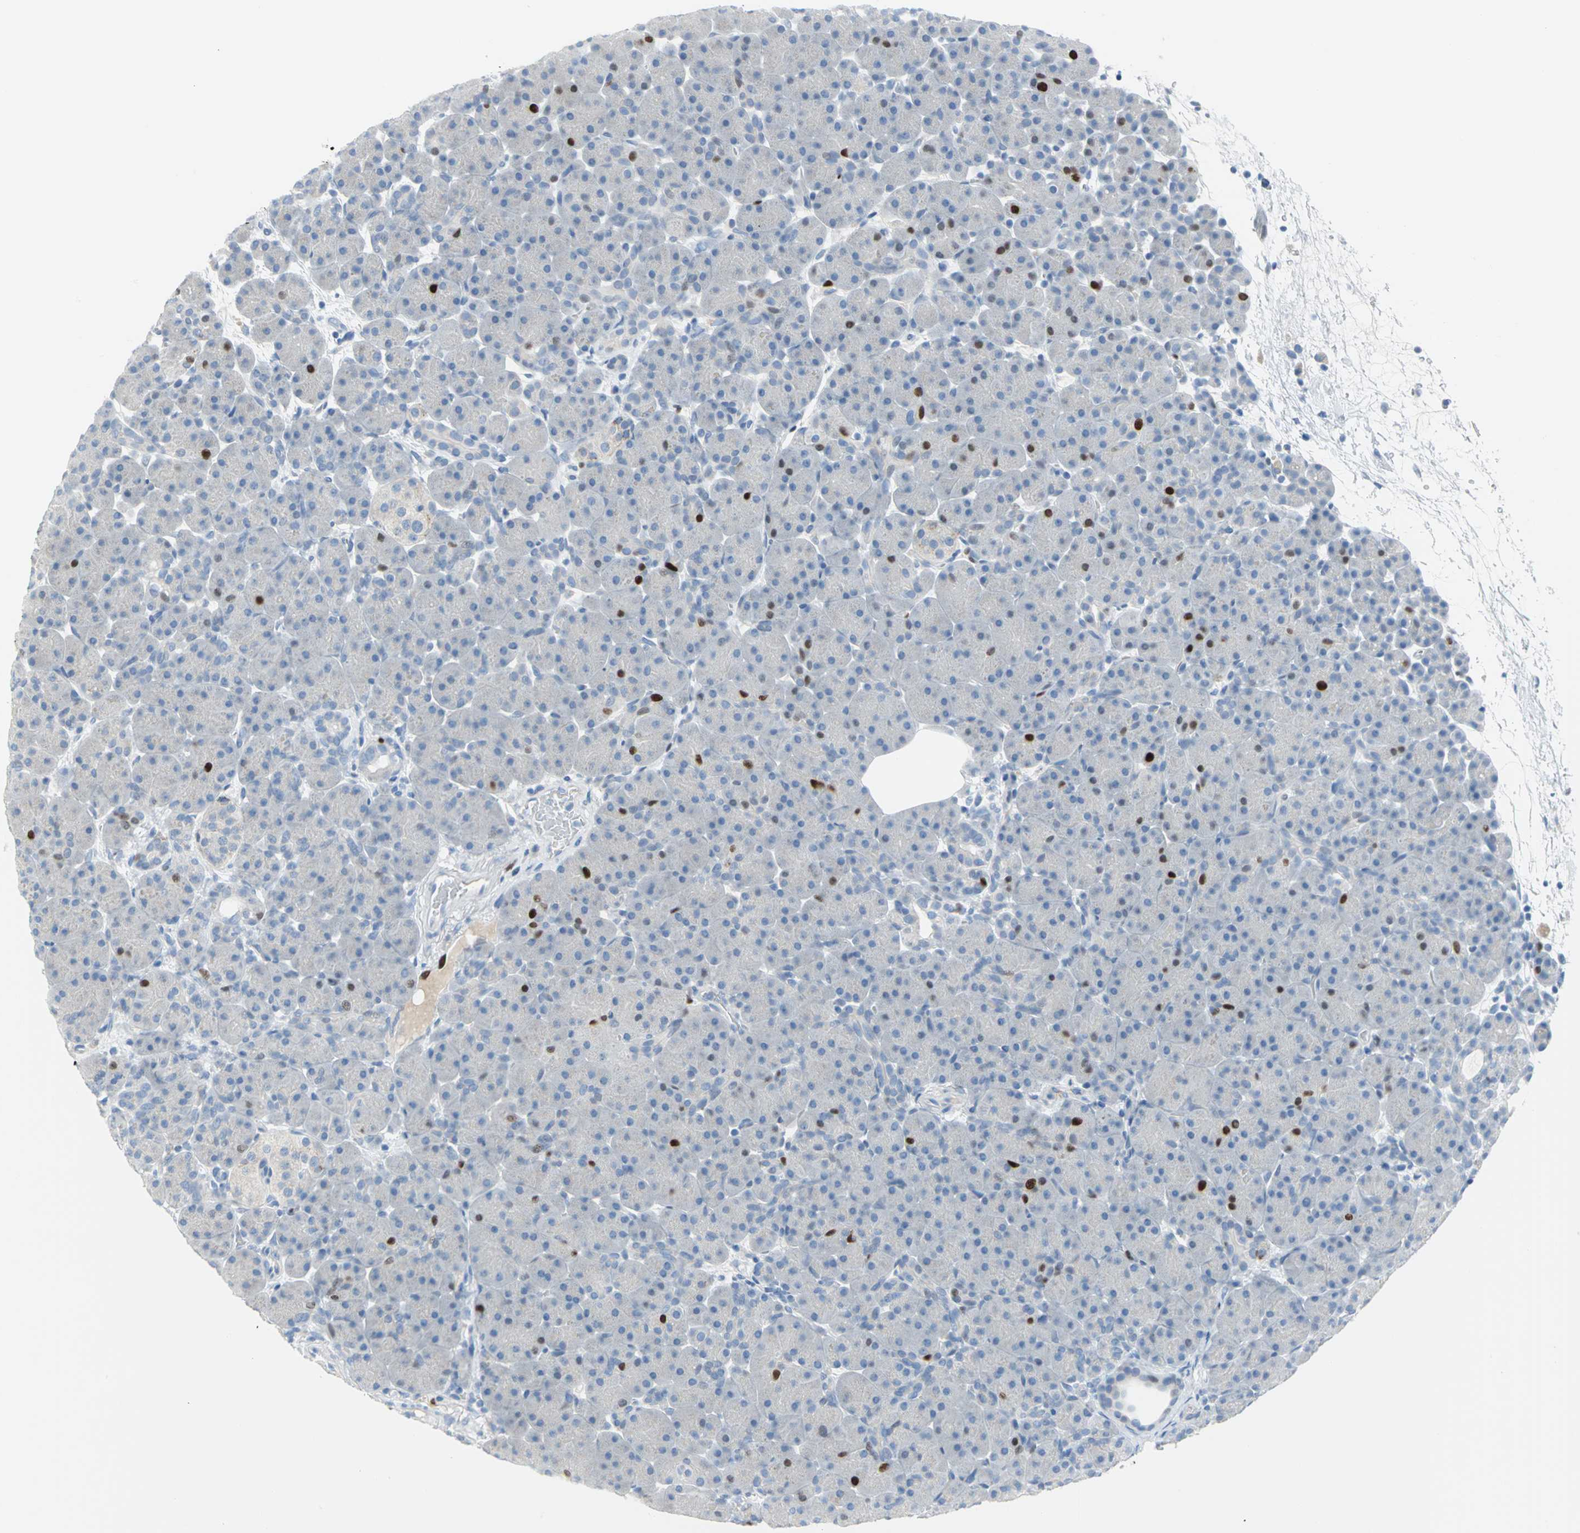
{"staining": {"intensity": "strong", "quantity": "<25%", "location": "nuclear"}, "tissue": "pancreas", "cell_type": "Exocrine glandular cells", "image_type": "normal", "snomed": [{"axis": "morphology", "description": "Normal tissue, NOS"}, {"axis": "topography", "description": "Pancreas"}], "caption": "Immunohistochemical staining of unremarkable pancreas shows <25% levels of strong nuclear protein staining in about <25% of exocrine glandular cells.", "gene": "MCM4", "patient": {"sex": "male", "age": 66}}